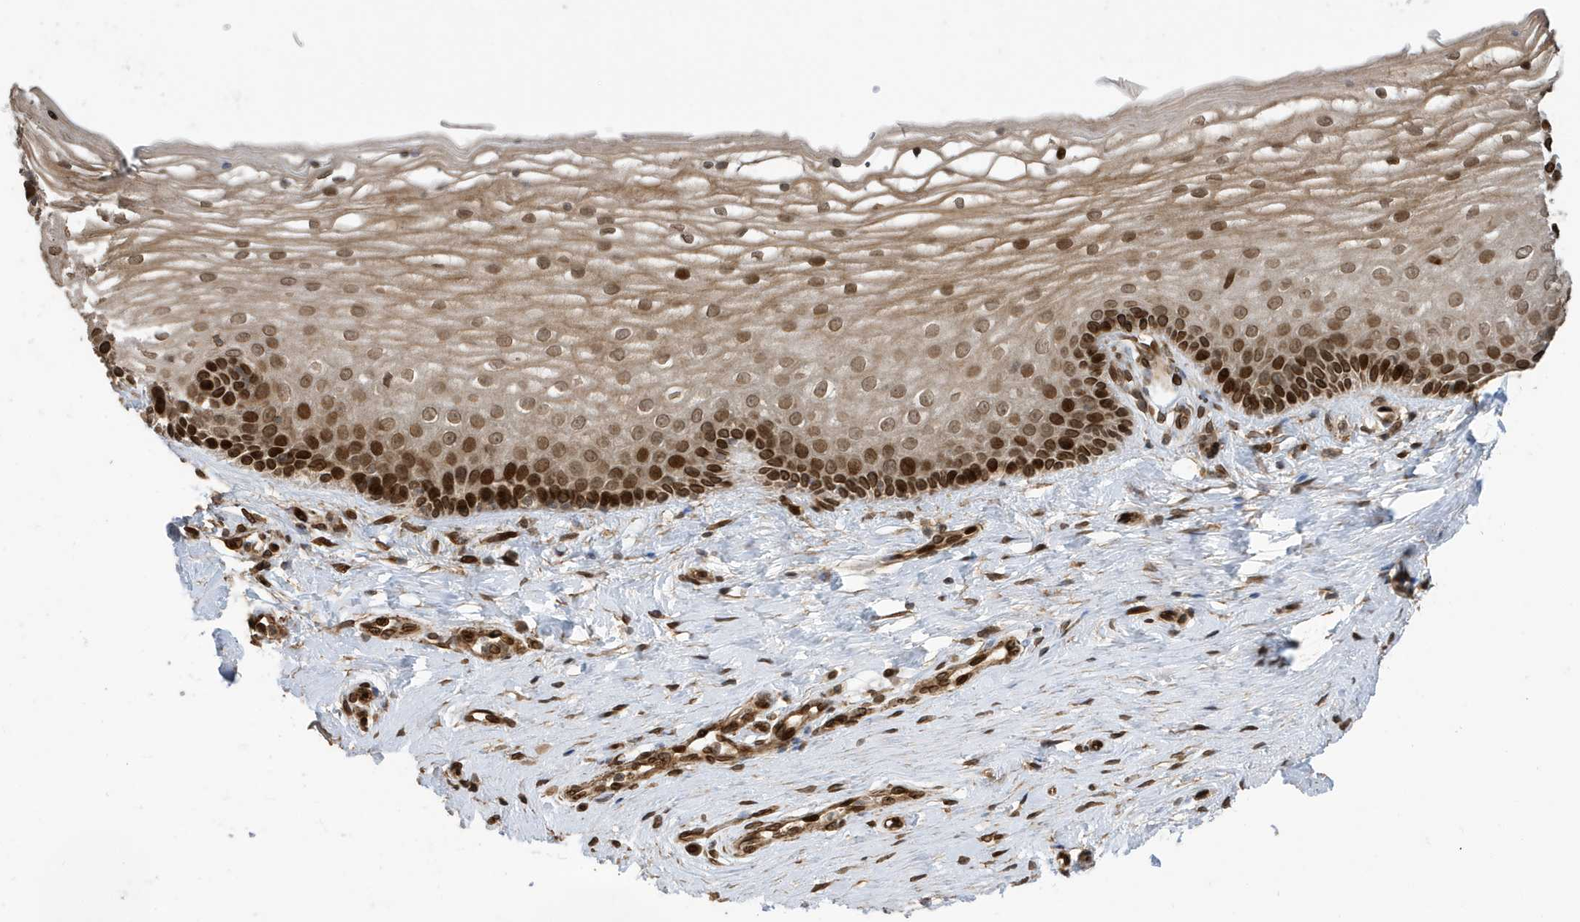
{"staining": {"intensity": "strong", "quantity": ">75%", "location": "nuclear"}, "tissue": "vagina", "cell_type": "Squamous epithelial cells", "image_type": "normal", "snomed": [{"axis": "morphology", "description": "Normal tissue, NOS"}, {"axis": "topography", "description": "Vagina"}], "caption": "Immunohistochemical staining of normal vagina demonstrates strong nuclear protein staining in approximately >75% of squamous epithelial cells.", "gene": "DUSP18", "patient": {"sex": "female", "age": 46}}